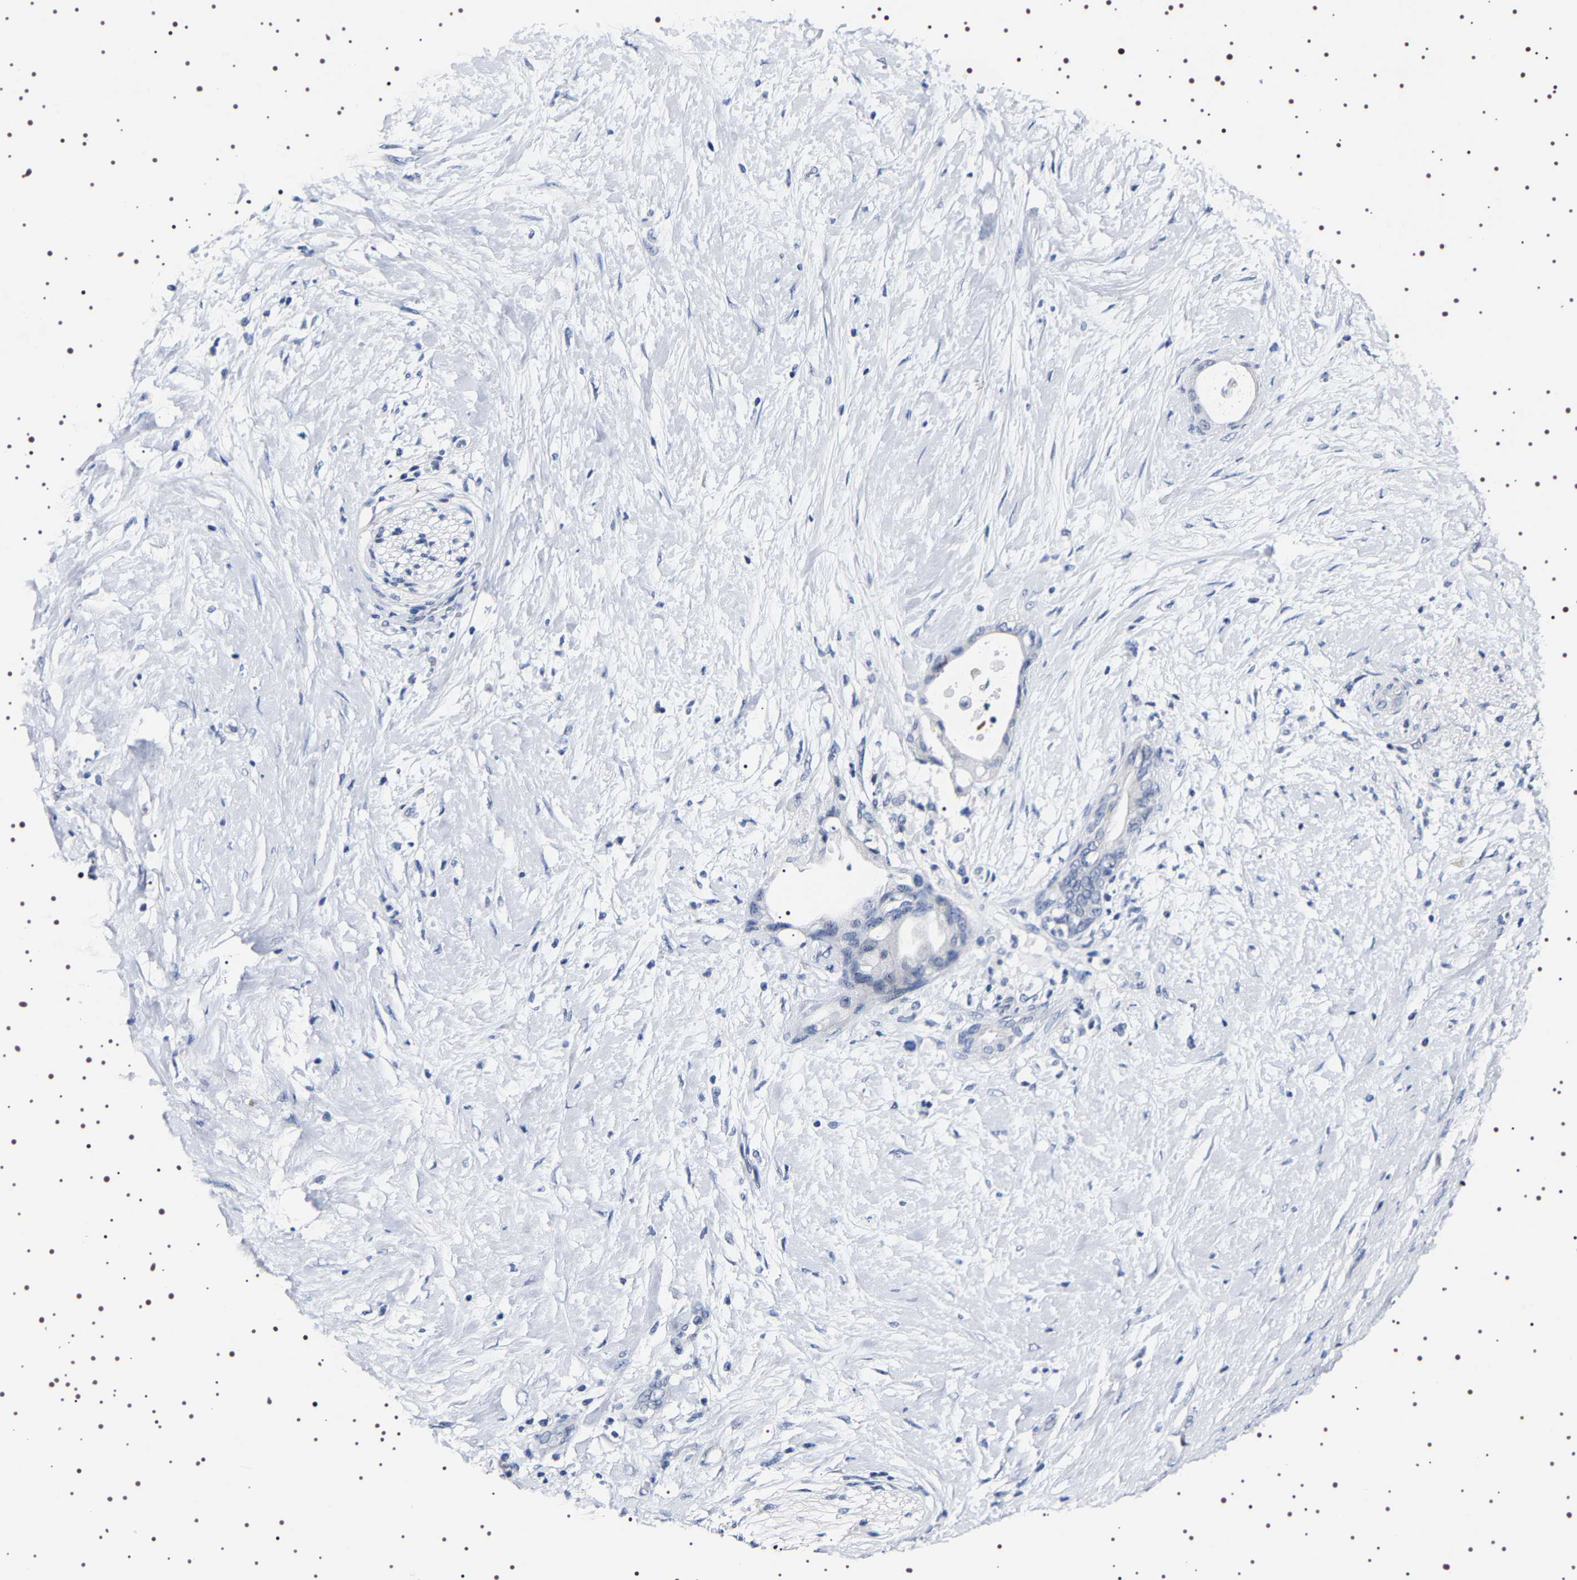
{"staining": {"intensity": "negative", "quantity": "none", "location": "none"}, "tissue": "pancreatic cancer", "cell_type": "Tumor cells", "image_type": "cancer", "snomed": [{"axis": "morphology", "description": "Adenocarcinoma, NOS"}, {"axis": "topography", "description": "Pancreas"}], "caption": "Human pancreatic cancer stained for a protein using immunohistochemistry demonstrates no staining in tumor cells.", "gene": "UBQLN3", "patient": {"sex": "female", "age": 60}}